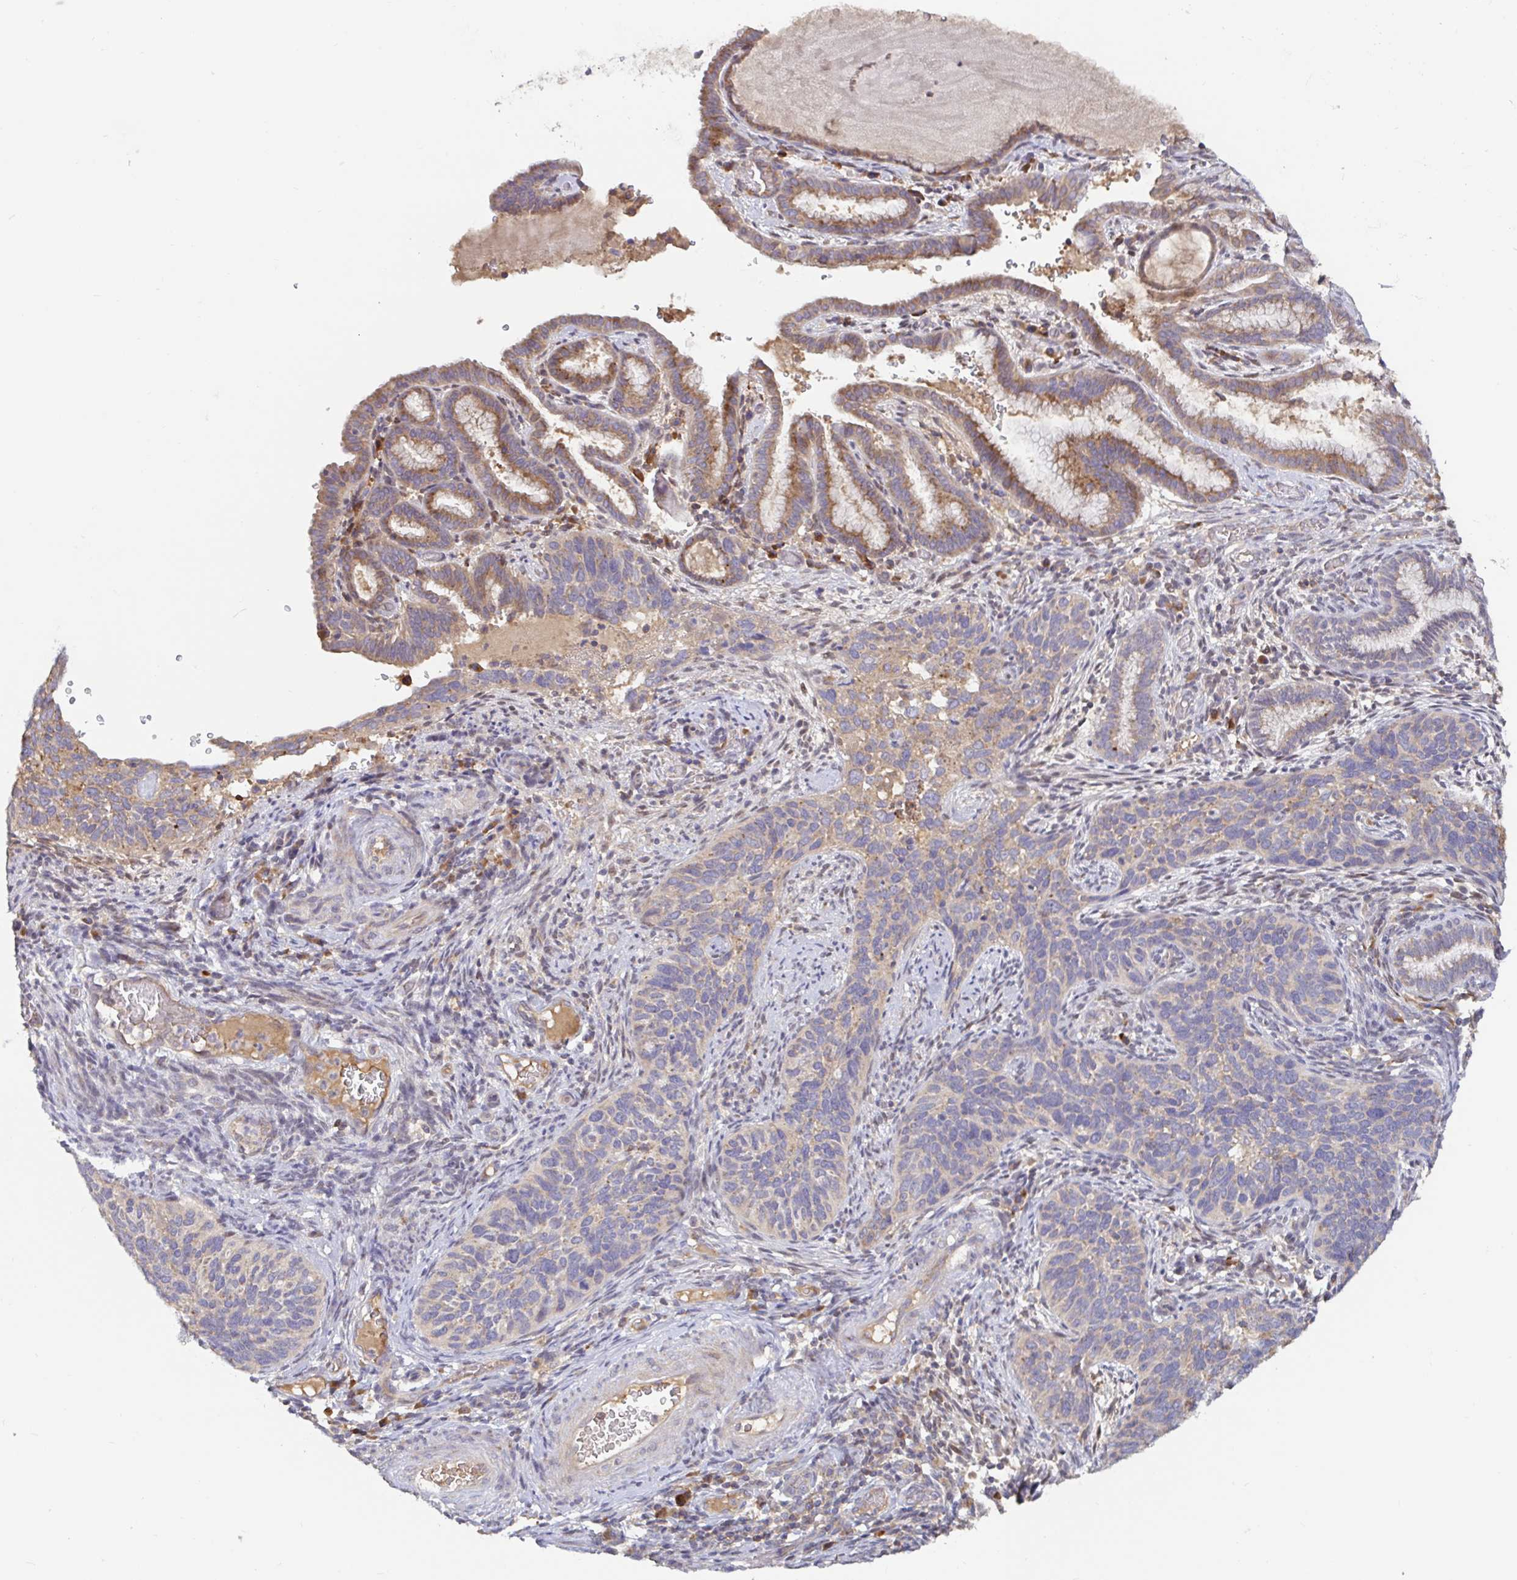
{"staining": {"intensity": "weak", "quantity": "<25%", "location": "cytoplasmic/membranous"}, "tissue": "cervical cancer", "cell_type": "Tumor cells", "image_type": "cancer", "snomed": [{"axis": "morphology", "description": "Squamous cell carcinoma, NOS"}, {"axis": "topography", "description": "Cervix"}], "caption": "Tumor cells show no significant protein staining in squamous cell carcinoma (cervical). (DAB immunohistochemistry visualized using brightfield microscopy, high magnification).", "gene": "LARP1", "patient": {"sex": "female", "age": 51}}